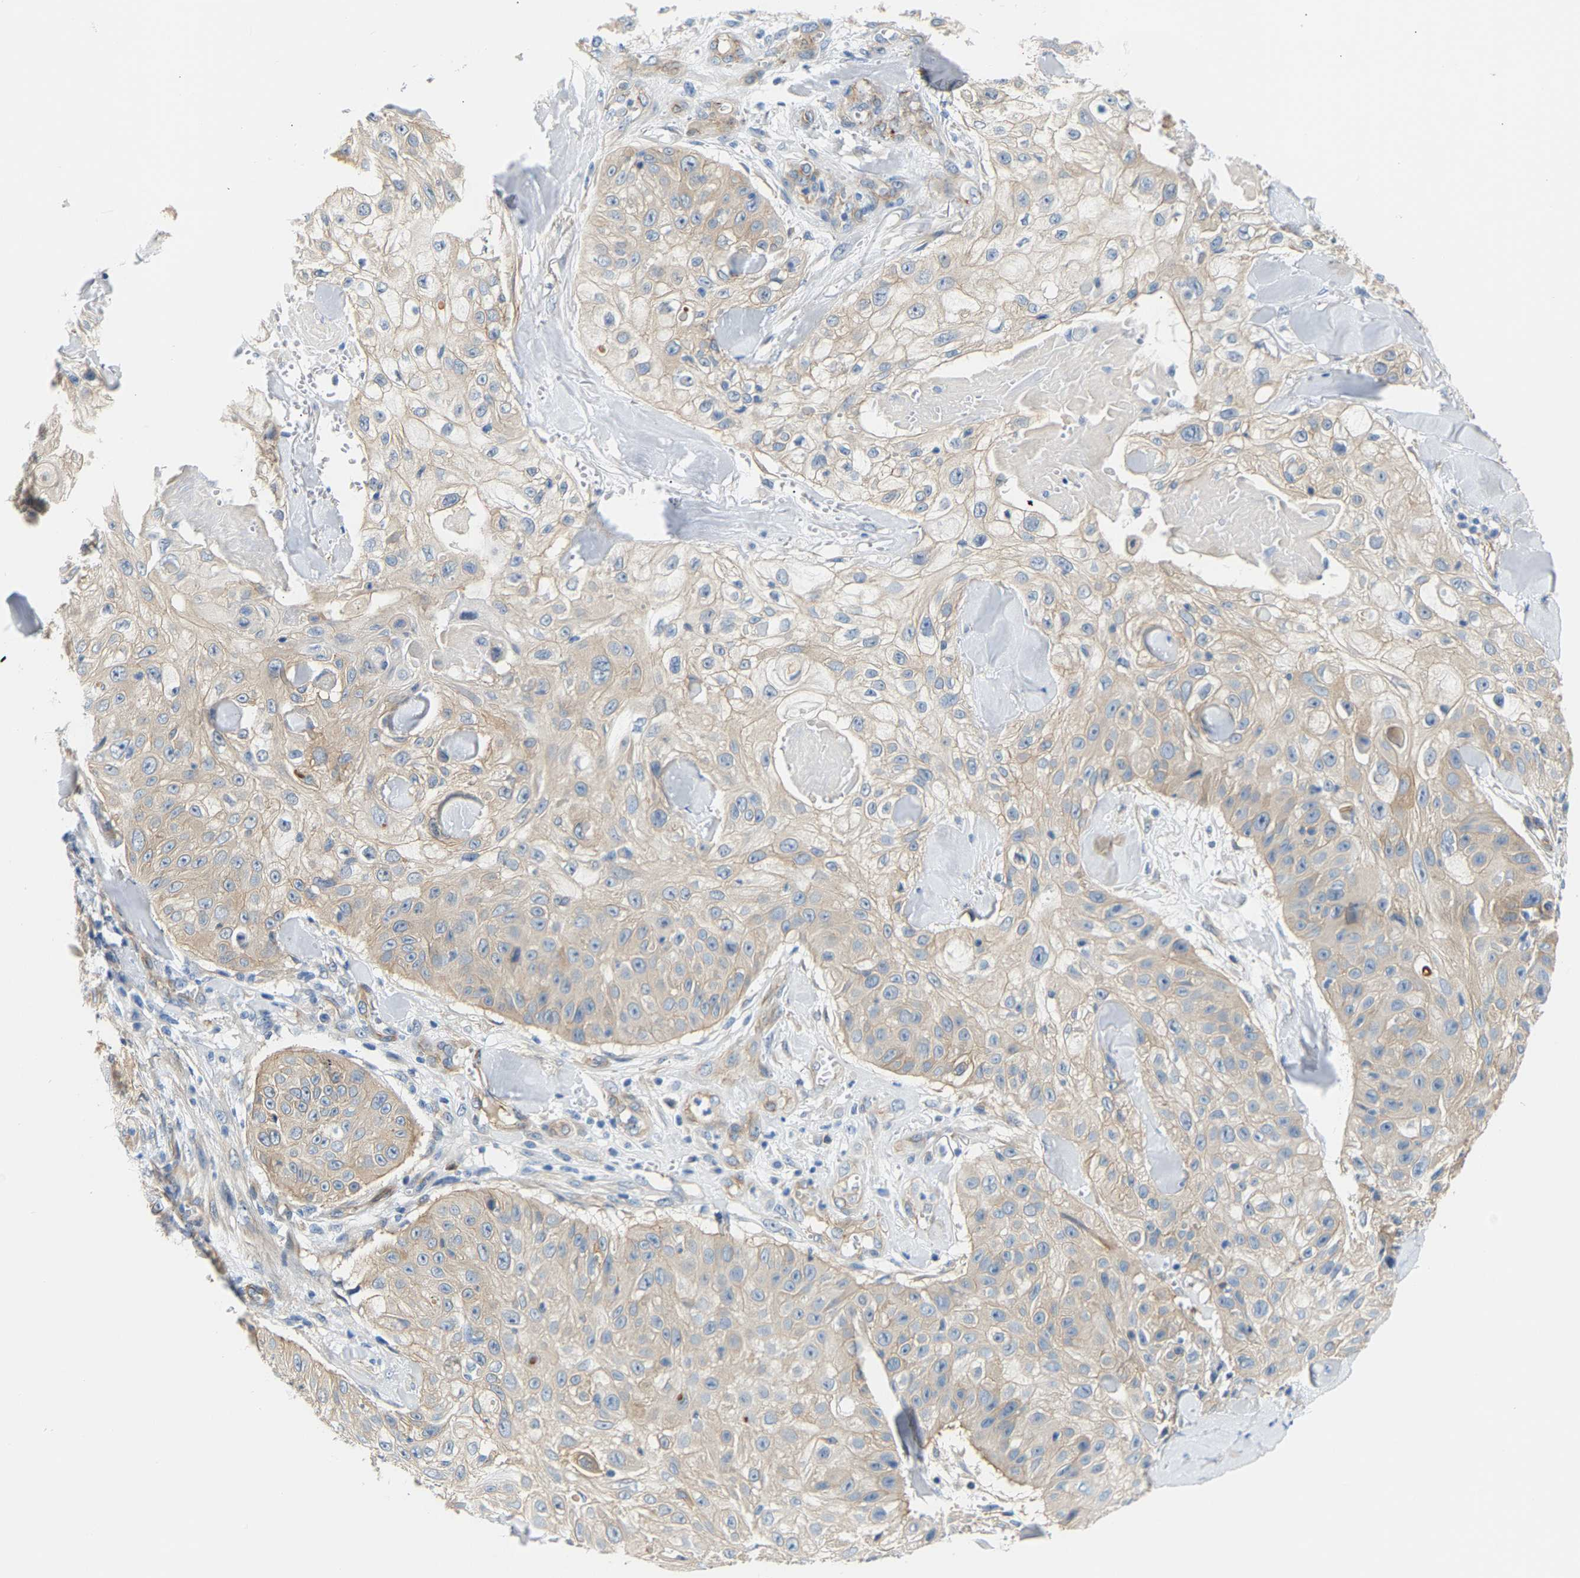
{"staining": {"intensity": "negative", "quantity": "none", "location": "none"}, "tissue": "skin cancer", "cell_type": "Tumor cells", "image_type": "cancer", "snomed": [{"axis": "morphology", "description": "Squamous cell carcinoma, NOS"}, {"axis": "topography", "description": "Skin"}], "caption": "IHC image of human skin squamous cell carcinoma stained for a protein (brown), which displays no positivity in tumor cells.", "gene": "PAWR", "patient": {"sex": "male", "age": 86}}